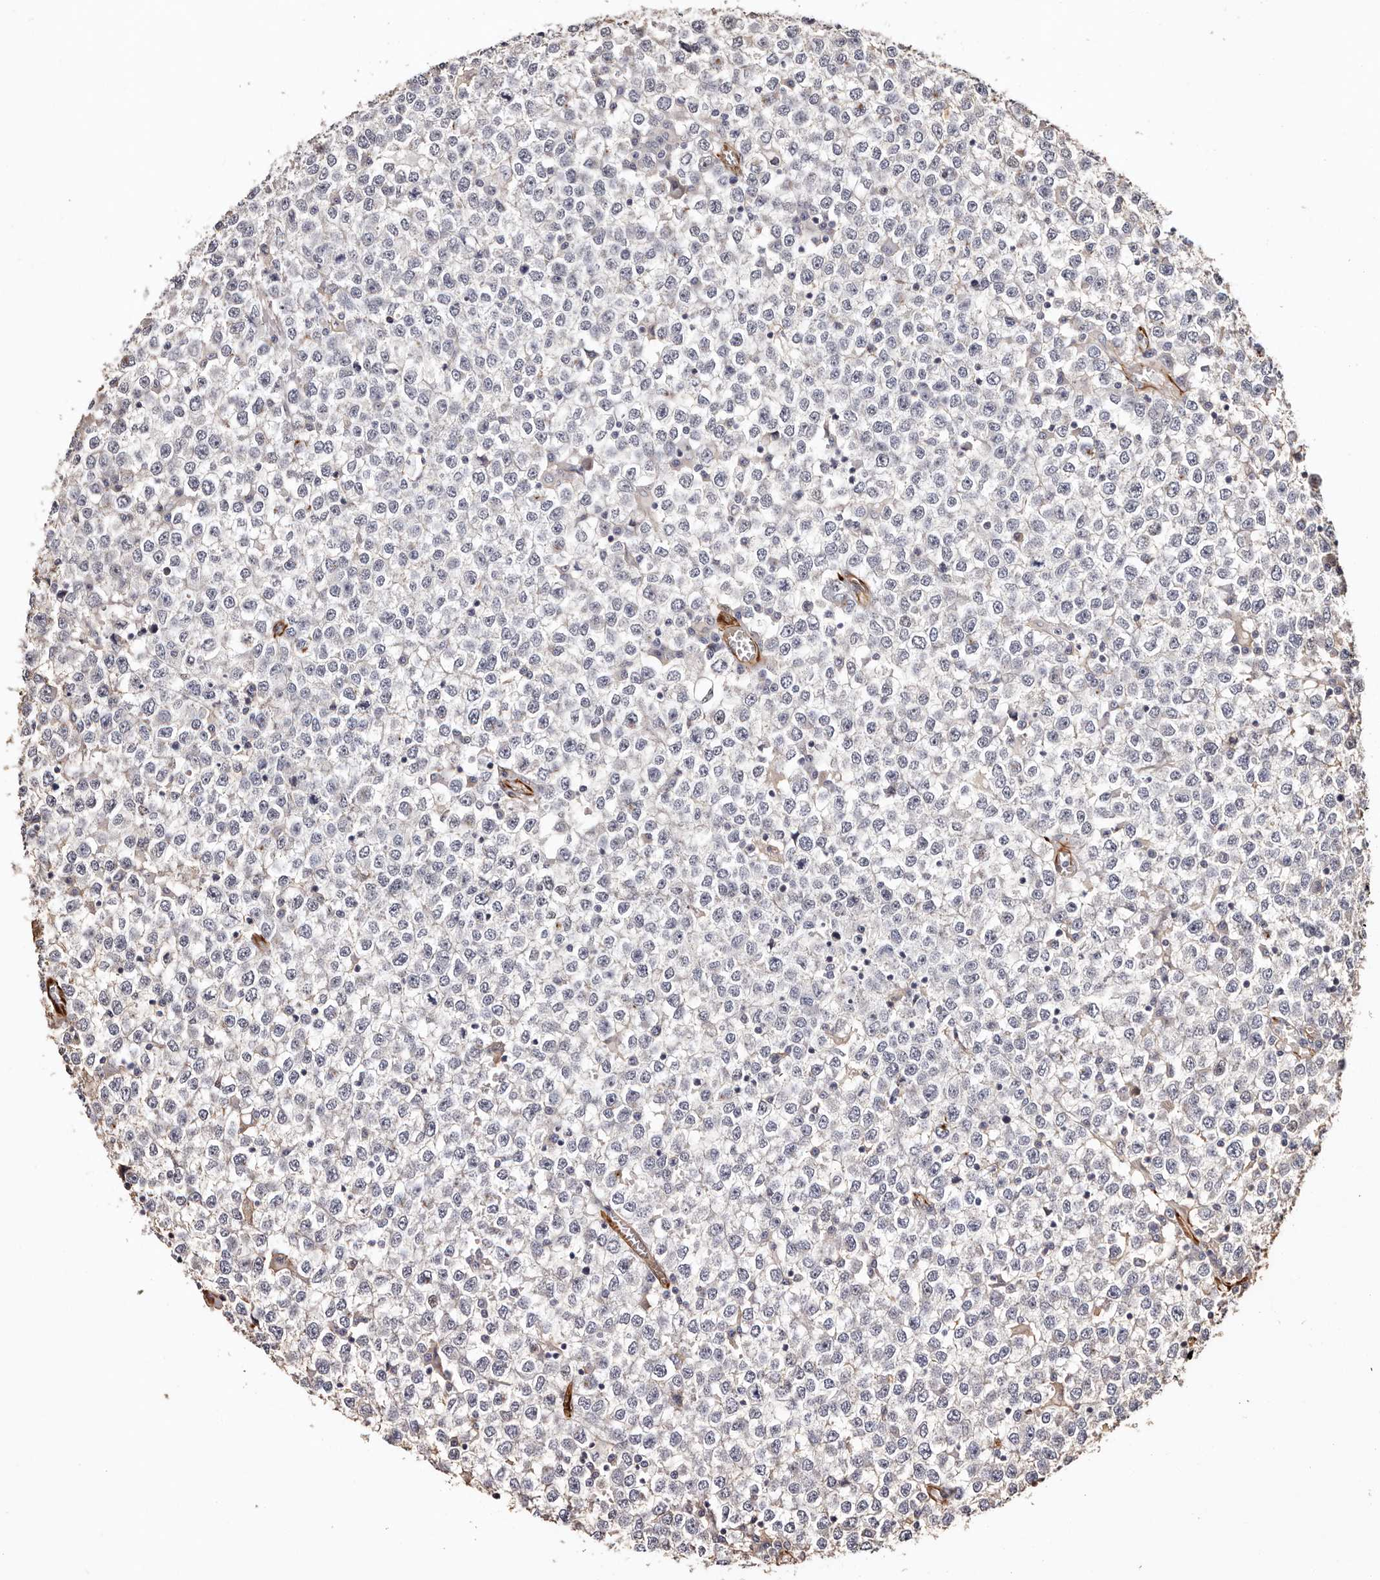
{"staining": {"intensity": "negative", "quantity": "none", "location": "none"}, "tissue": "testis cancer", "cell_type": "Tumor cells", "image_type": "cancer", "snomed": [{"axis": "morphology", "description": "Seminoma, NOS"}, {"axis": "topography", "description": "Testis"}], "caption": "Tumor cells are negative for protein expression in human testis seminoma.", "gene": "ZNF557", "patient": {"sex": "male", "age": 65}}